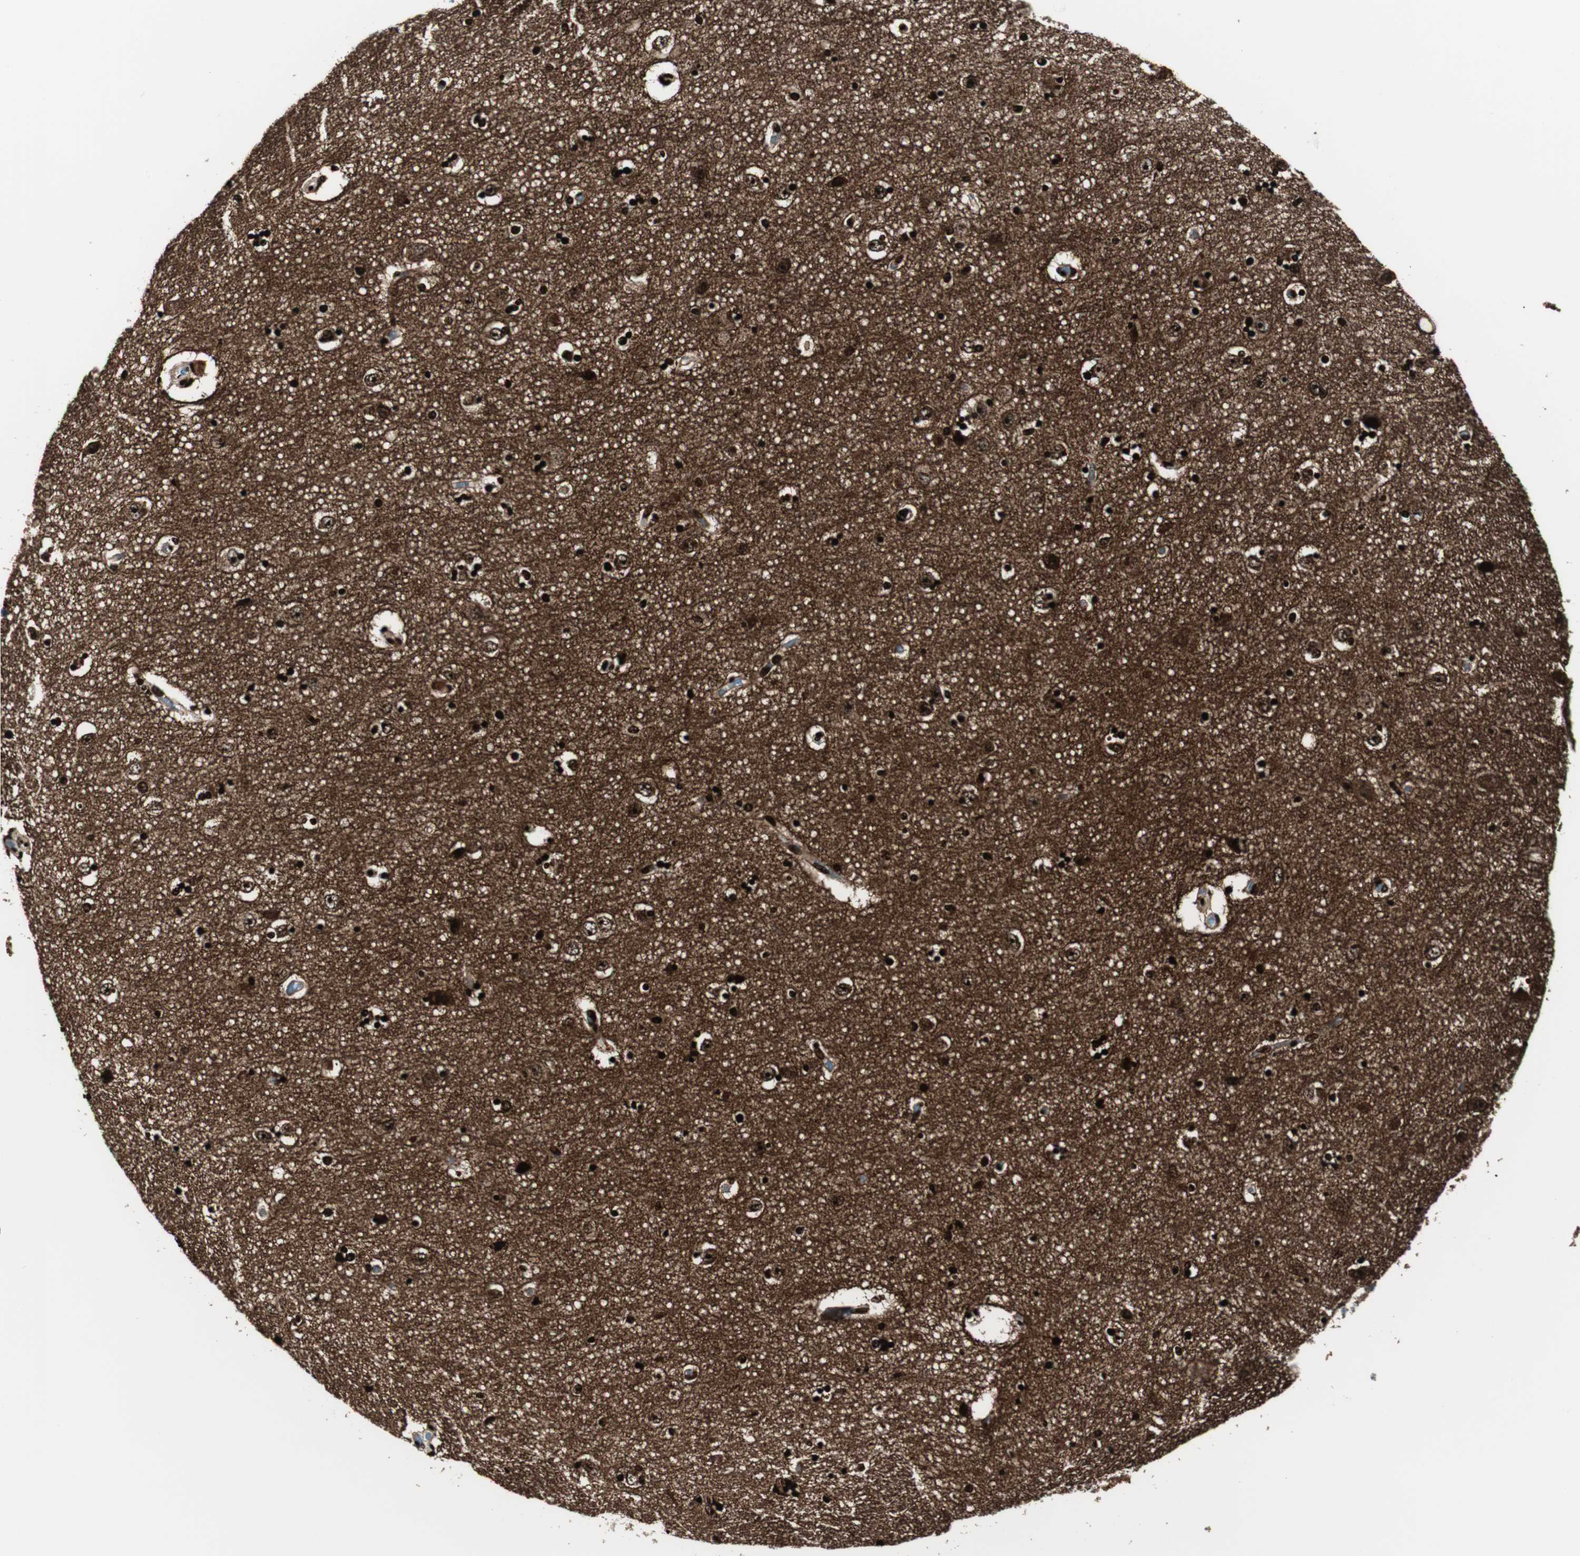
{"staining": {"intensity": "moderate", "quantity": "25%-75%", "location": "cytoplasmic/membranous"}, "tissue": "hippocampus", "cell_type": "Glial cells", "image_type": "normal", "snomed": [{"axis": "morphology", "description": "Normal tissue, NOS"}, {"axis": "topography", "description": "Hippocampus"}], "caption": "Moderate cytoplasmic/membranous positivity for a protein is present in approximately 25%-75% of glial cells of unremarkable hippocampus using IHC.", "gene": "GAP43", "patient": {"sex": "female", "age": 54}}